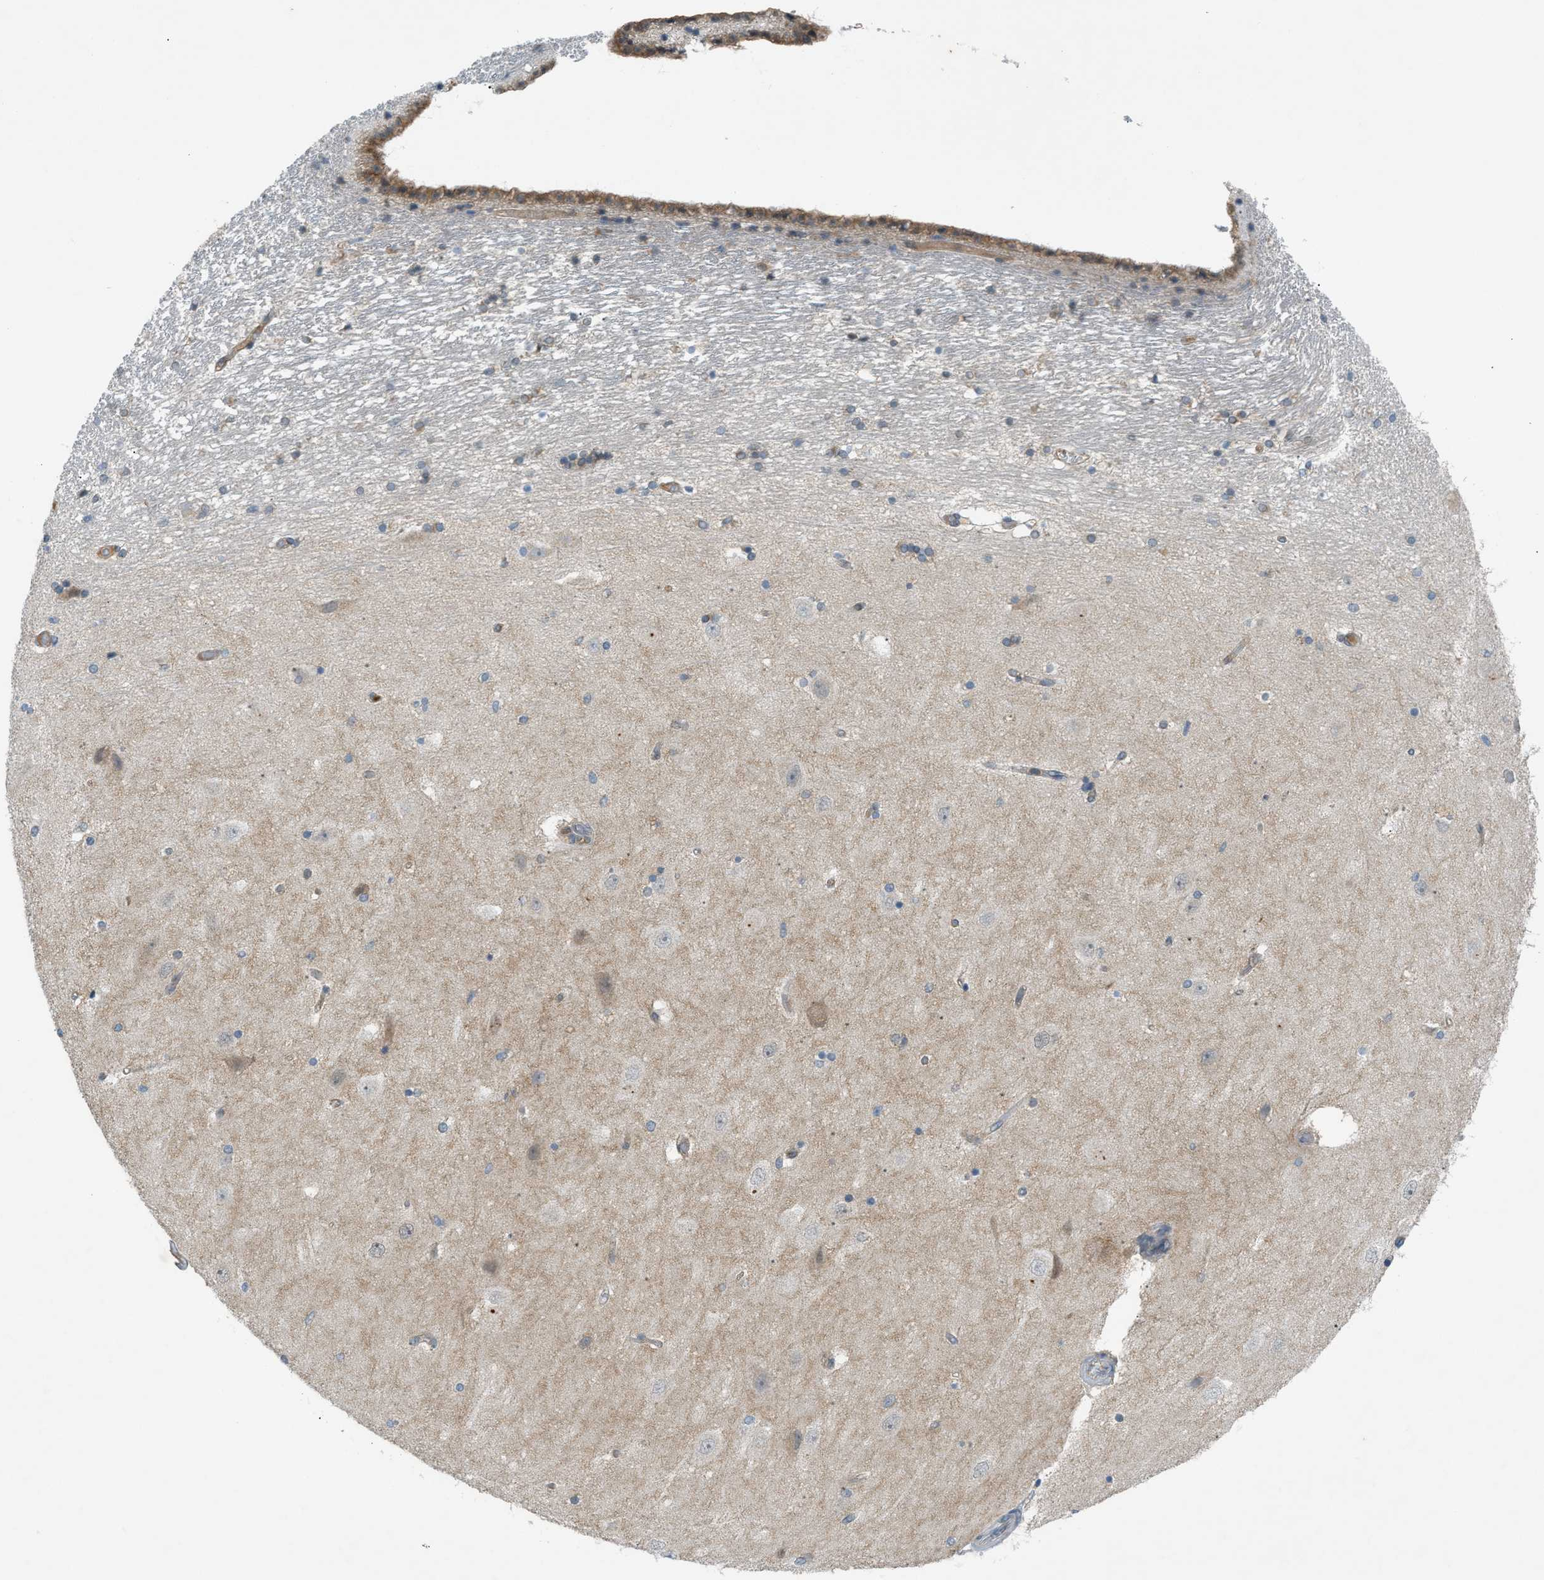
{"staining": {"intensity": "moderate", "quantity": "<25%", "location": "cytoplasmic/membranous"}, "tissue": "hippocampus", "cell_type": "Glial cells", "image_type": "normal", "snomed": [{"axis": "morphology", "description": "Normal tissue, NOS"}, {"axis": "topography", "description": "Hippocampus"}], "caption": "This micrograph exhibits immunohistochemistry (IHC) staining of benign human hippocampus, with low moderate cytoplasmic/membranous expression in approximately <25% of glial cells.", "gene": "DYRK1A", "patient": {"sex": "female", "age": 54}}